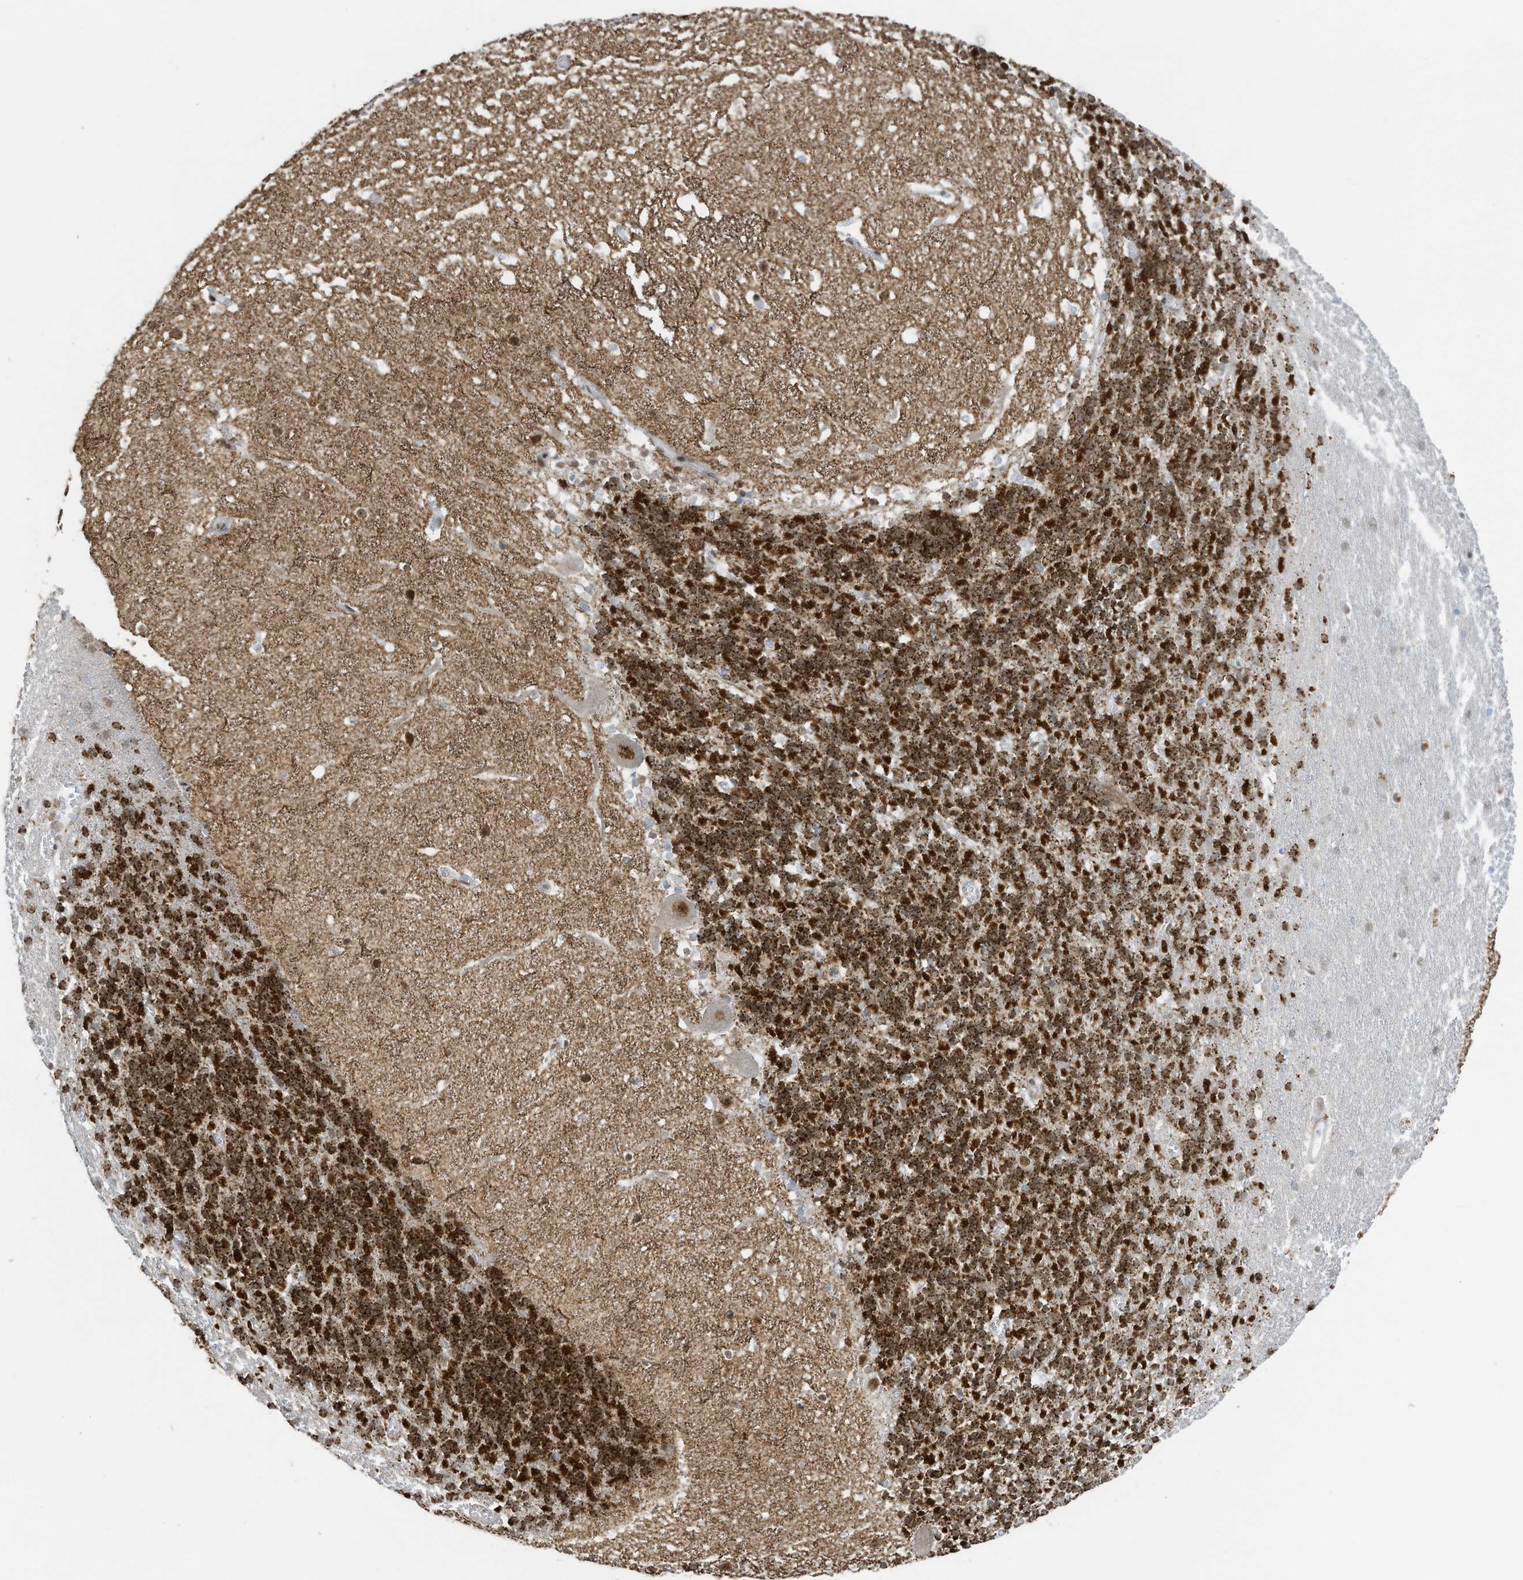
{"staining": {"intensity": "strong", "quantity": ">75%", "location": "cytoplasmic/membranous,nuclear"}, "tissue": "cerebellum", "cell_type": "Cells in granular layer", "image_type": "normal", "snomed": [{"axis": "morphology", "description": "Normal tissue, NOS"}, {"axis": "topography", "description": "Cerebellum"}], "caption": "Immunohistochemistry histopathology image of unremarkable cerebellum: cerebellum stained using IHC shows high levels of strong protein expression localized specifically in the cytoplasmic/membranous,nuclear of cells in granular layer, appearing as a cytoplasmic/membranous,nuclear brown color.", "gene": "ECT2L", "patient": {"sex": "male", "age": 37}}